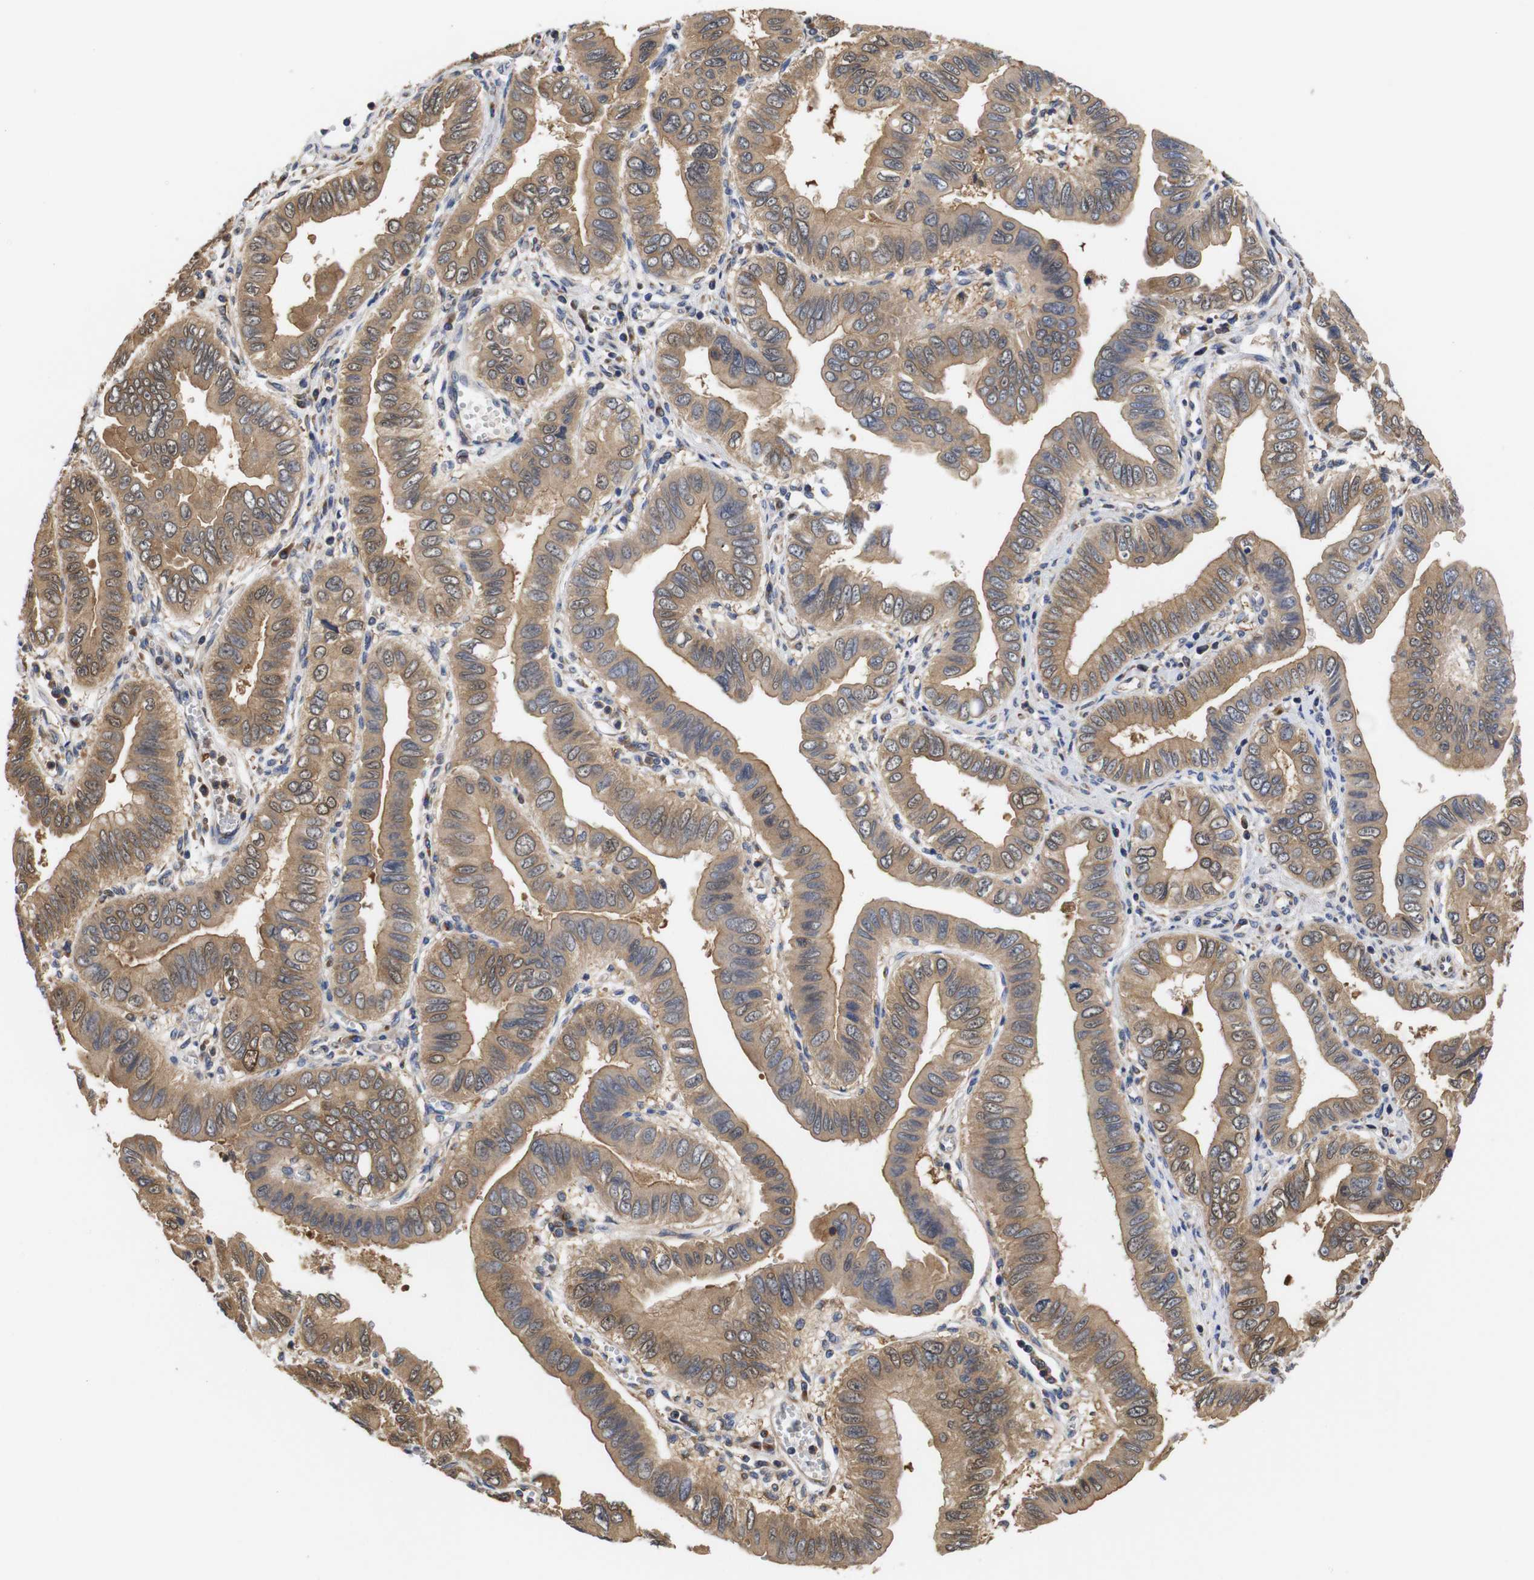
{"staining": {"intensity": "moderate", "quantity": ">75%", "location": "cytoplasmic/membranous"}, "tissue": "pancreatic cancer", "cell_type": "Tumor cells", "image_type": "cancer", "snomed": [{"axis": "morphology", "description": "Normal tissue, NOS"}, {"axis": "topography", "description": "Lymph node"}], "caption": "A high-resolution photomicrograph shows IHC staining of pancreatic cancer, which reveals moderate cytoplasmic/membranous positivity in approximately >75% of tumor cells. The protein is stained brown, and the nuclei are stained in blue (DAB IHC with brightfield microscopy, high magnification).", "gene": "LRRCC1", "patient": {"sex": "male", "age": 50}}